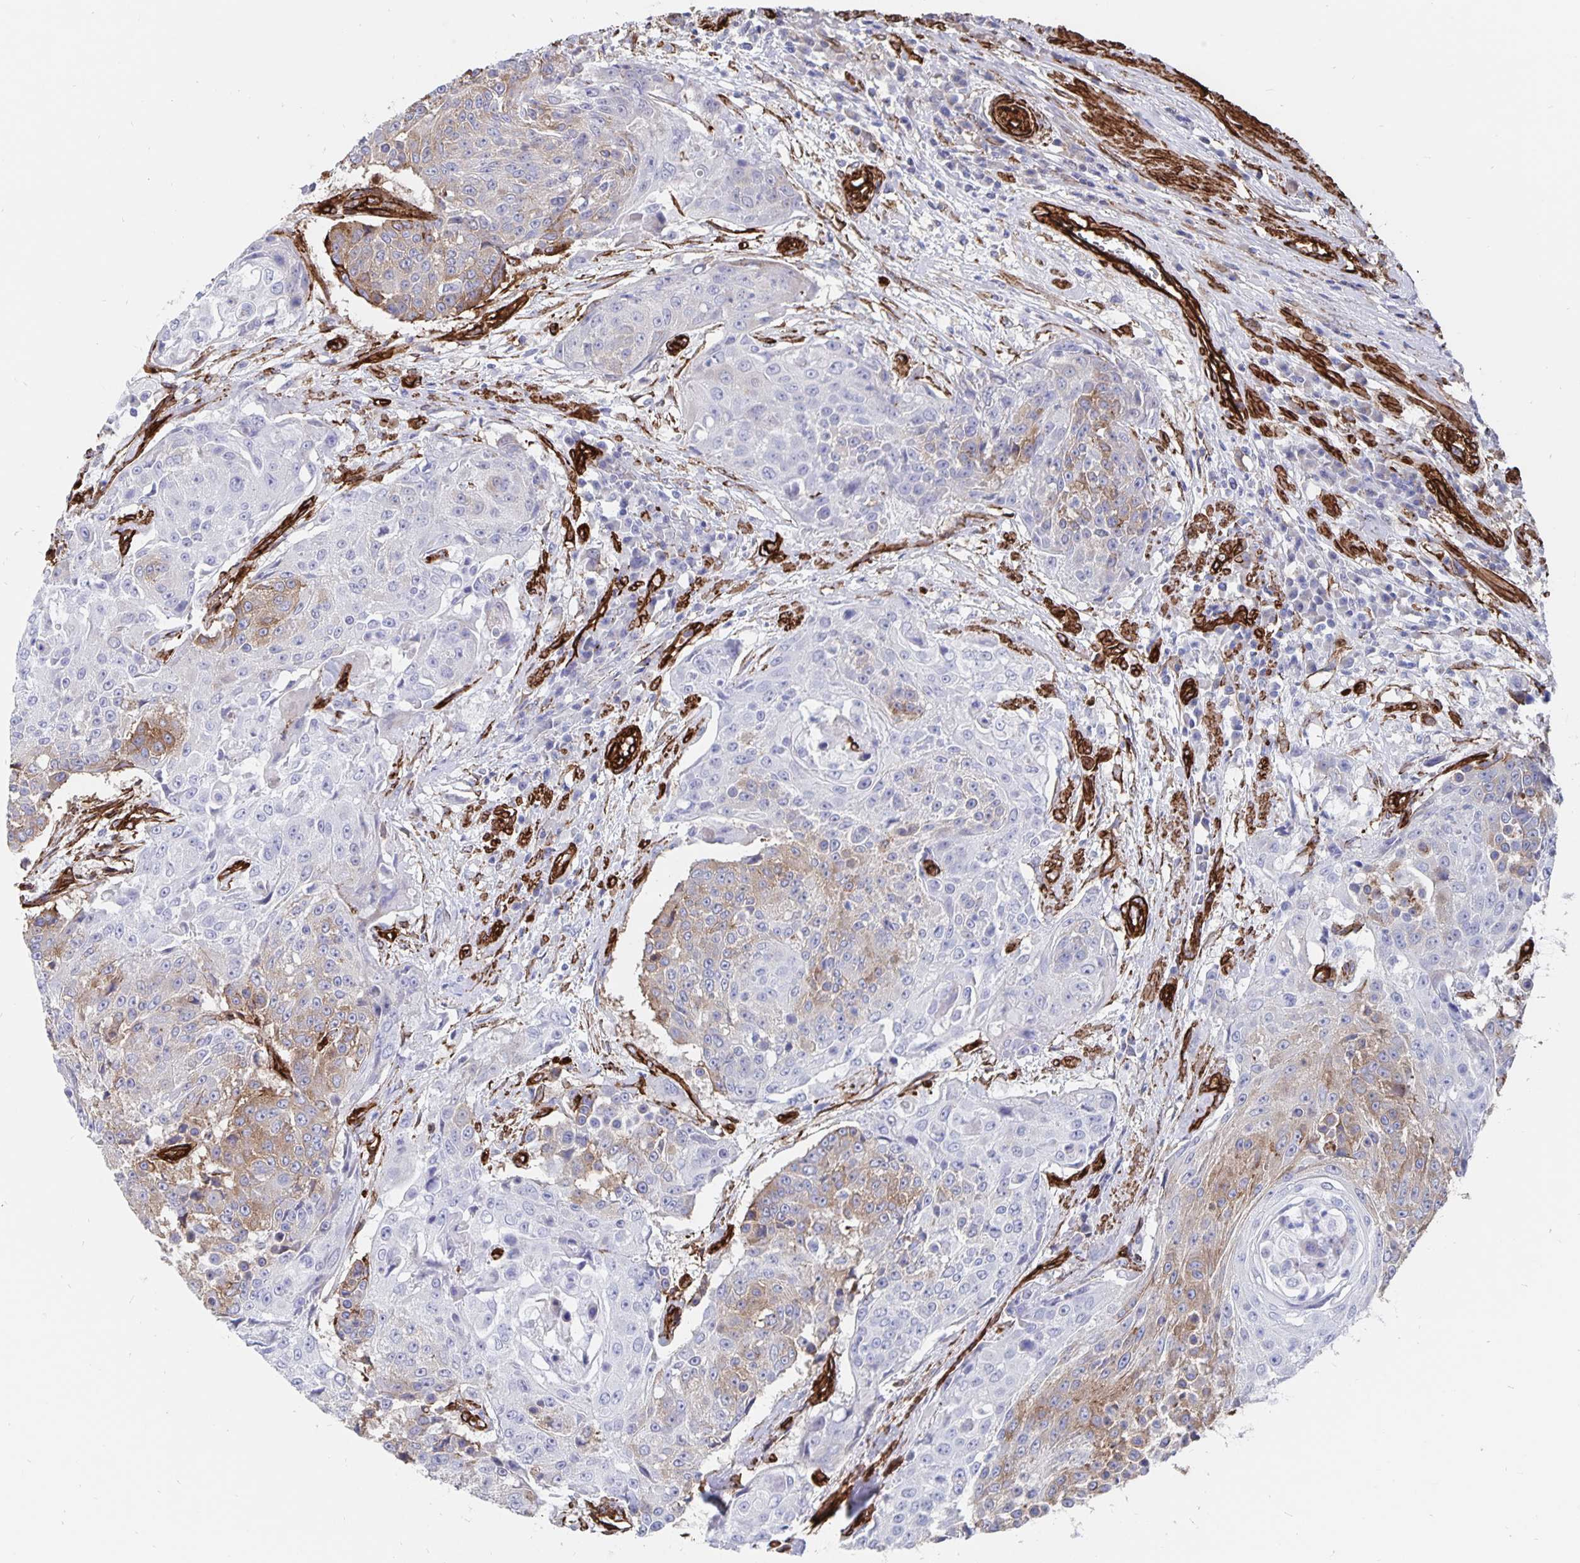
{"staining": {"intensity": "moderate", "quantity": "25%-75%", "location": "cytoplasmic/membranous"}, "tissue": "urothelial cancer", "cell_type": "Tumor cells", "image_type": "cancer", "snomed": [{"axis": "morphology", "description": "Urothelial carcinoma, High grade"}, {"axis": "topography", "description": "Urinary bladder"}], "caption": "A micrograph of human high-grade urothelial carcinoma stained for a protein reveals moderate cytoplasmic/membranous brown staining in tumor cells. The protein is shown in brown color, while the nuclei are stained blue.", "gene": "DCHS2", "patient": {"sex": "female", "age": 63}}